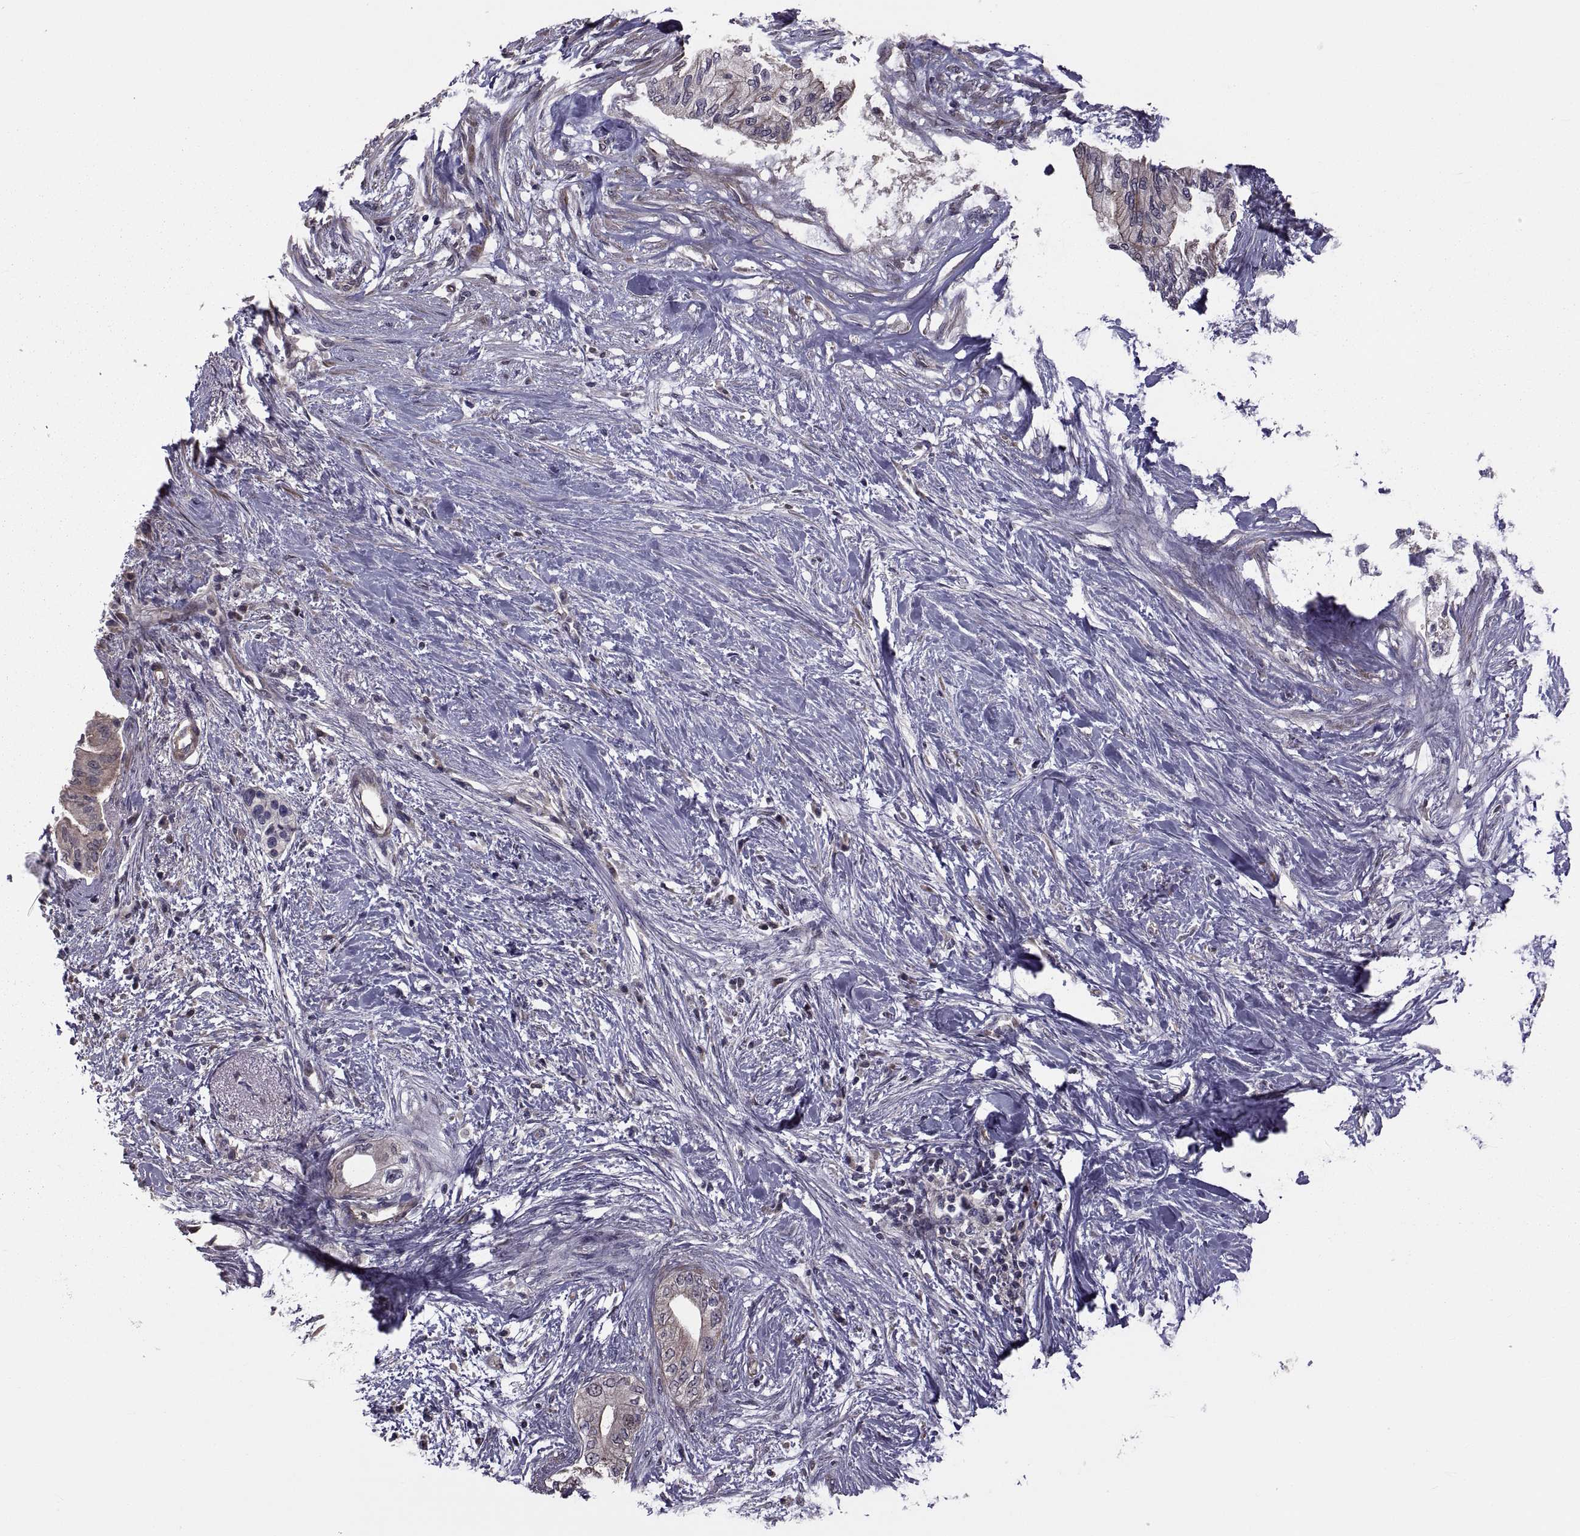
{"staining": {"intensity": "weak", "quantity": "25%-75%", "location": "cytoplasmic/membranous"}, "tissue": "pancreatic cancer", "cell_type": "Tumor cells", "image_type": "cancer", "snomed": [{"axis": "morphology", "description": "Normal tissue, NOS"}, {"axis": "morphology", "description": "Adenocarcinoma, NOS"}, {"axis": "topography", "description": "Pancreas"}, {"axis": "topography", "description": "Duodenum"}], "caption": "The immunohistochemical stain shows weak cytoplasmic/membranous staining in tumor cells of adenocarcinoma (pancreatic) tissue.", "gene": "PMM2", "patient": {"sex": "female", "age": 60}}